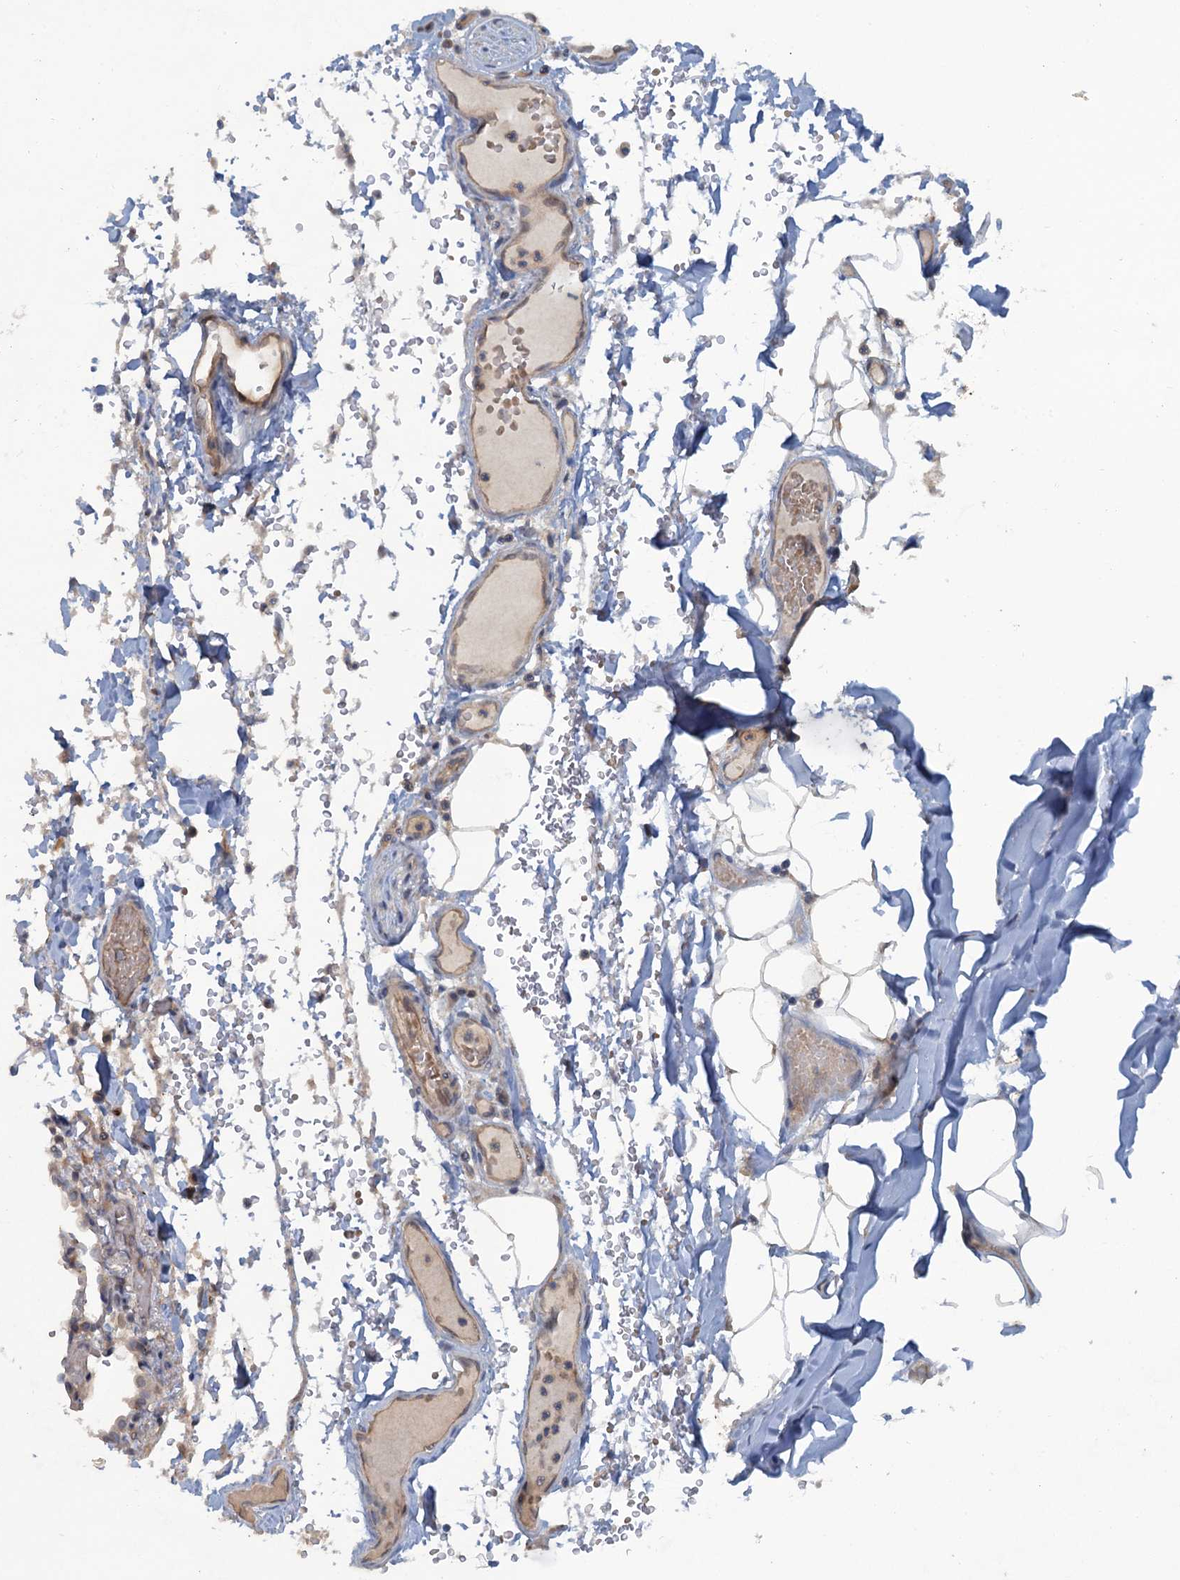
{"staining": {"intensity": "weak", "quantity": "25%-75%", "location": "cytoplasmic/membranous"}, "tissue": "adipose tissue", "cell_type": "Adipocytes", "image_type": "normal", "snomed": [{"axis": "morphology", "description": "Normal tissue, NOS"}, {"axis": "topography", "description": "Lymph node"}, {"axis": "topography", "description": "Cartilage tissue"}, {"axis": "topography", "description": "Bronchus"}], "caption": "Immunohistochemical staining of unremarkable human adipose tissue displays weak cytoplasmic/membranous protein staining in about 25%-75% of adipocytes.", "gene": "MYO16", "patient": {"sex": "male", "age": 63}}